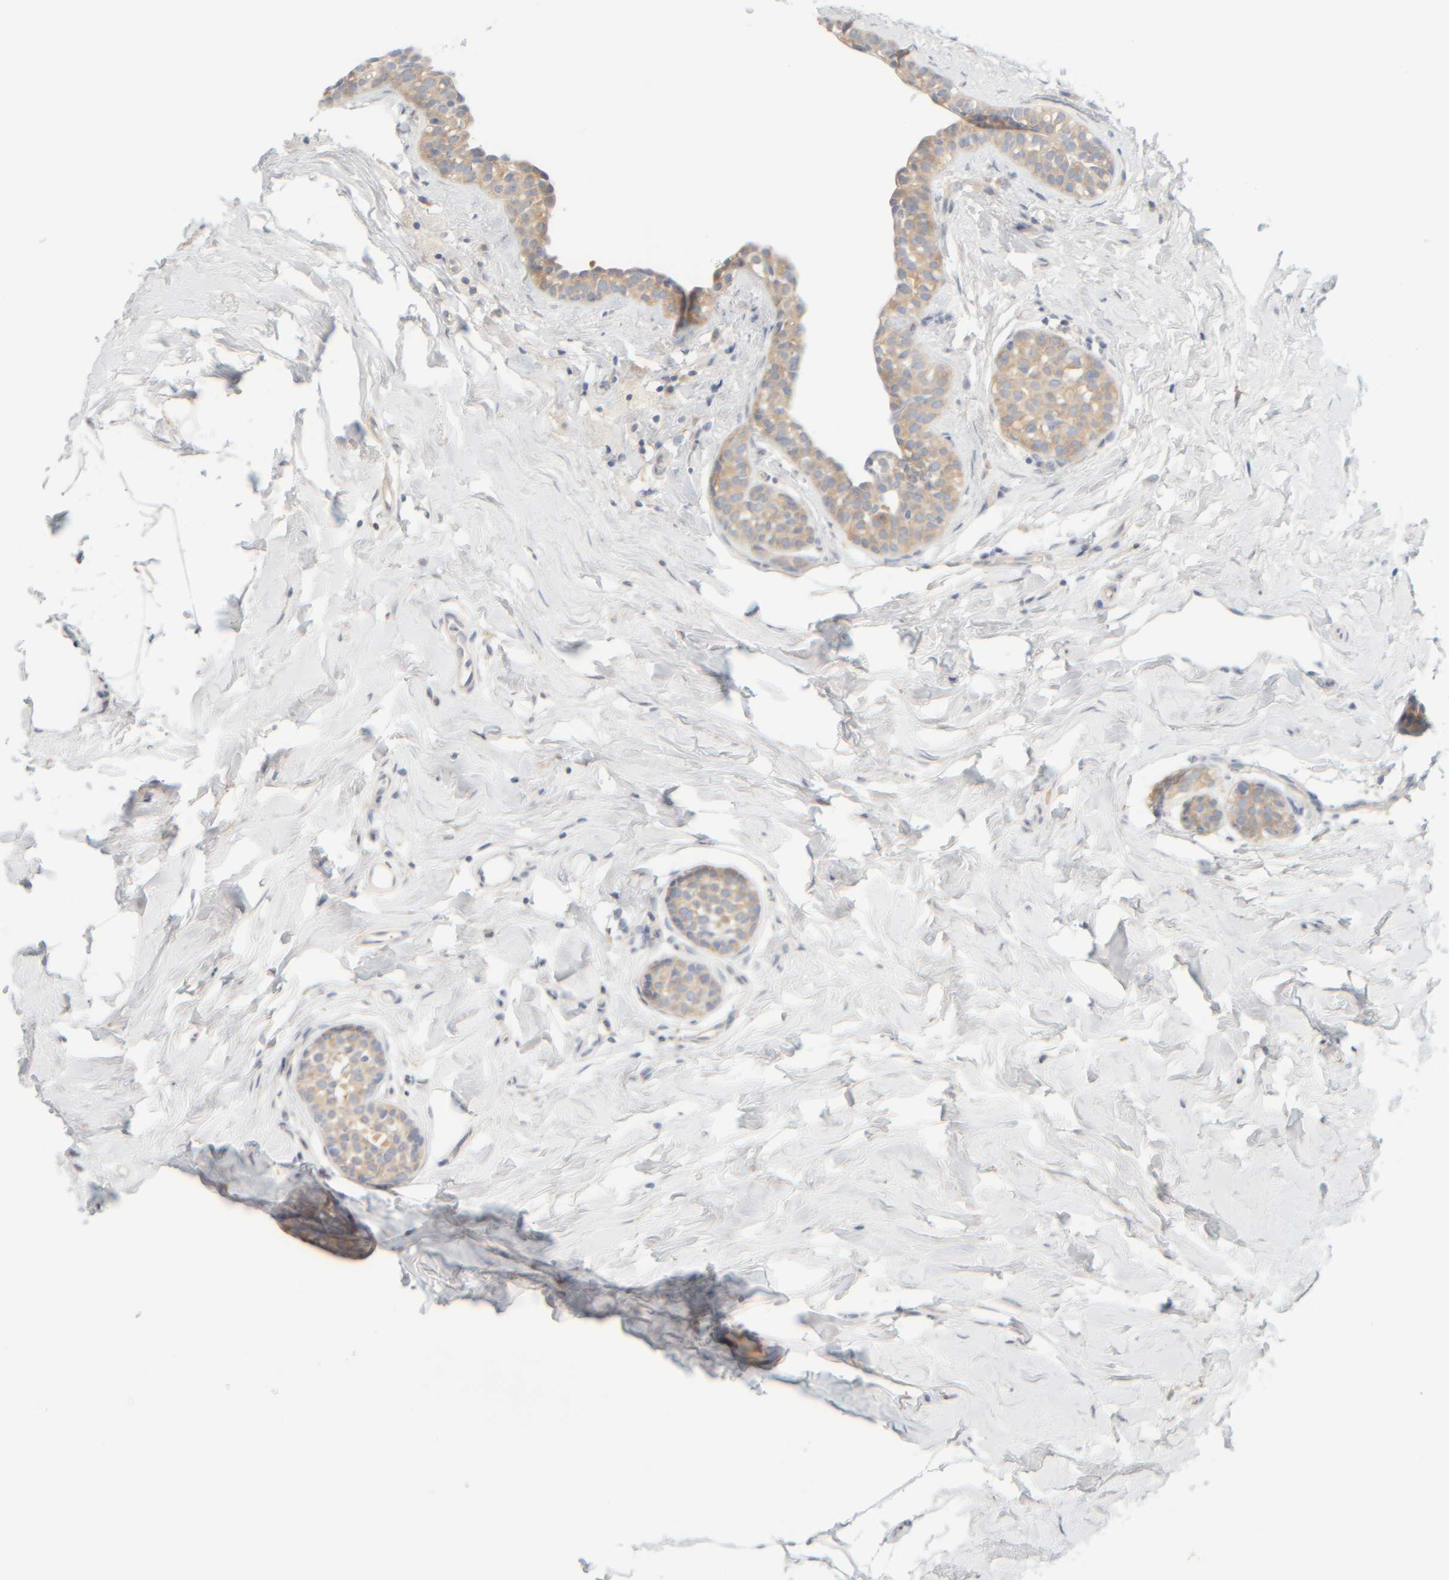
{"staining": {"intensity": "weak", "quantity": ">75%", "location": "cytoplasmic/membranous"}, "tissue": "breast cancer", "cell_type": "Tumor cells", "image_type": "cancer", "snomed": [{"axis": "morphology", "description": "Duct carcinoma"}, {"axis": "topography", "description": "Breast"}], "caption": "Breast intraductal carcinoma stained with immunohistochemistry (IHC) reveals weak cytoplasmic/membranous staining in approximately >75% of tumor cells.", "gene": "PTGES3L-AARSD1", "patient": {"sex": "female", "age": 55}}